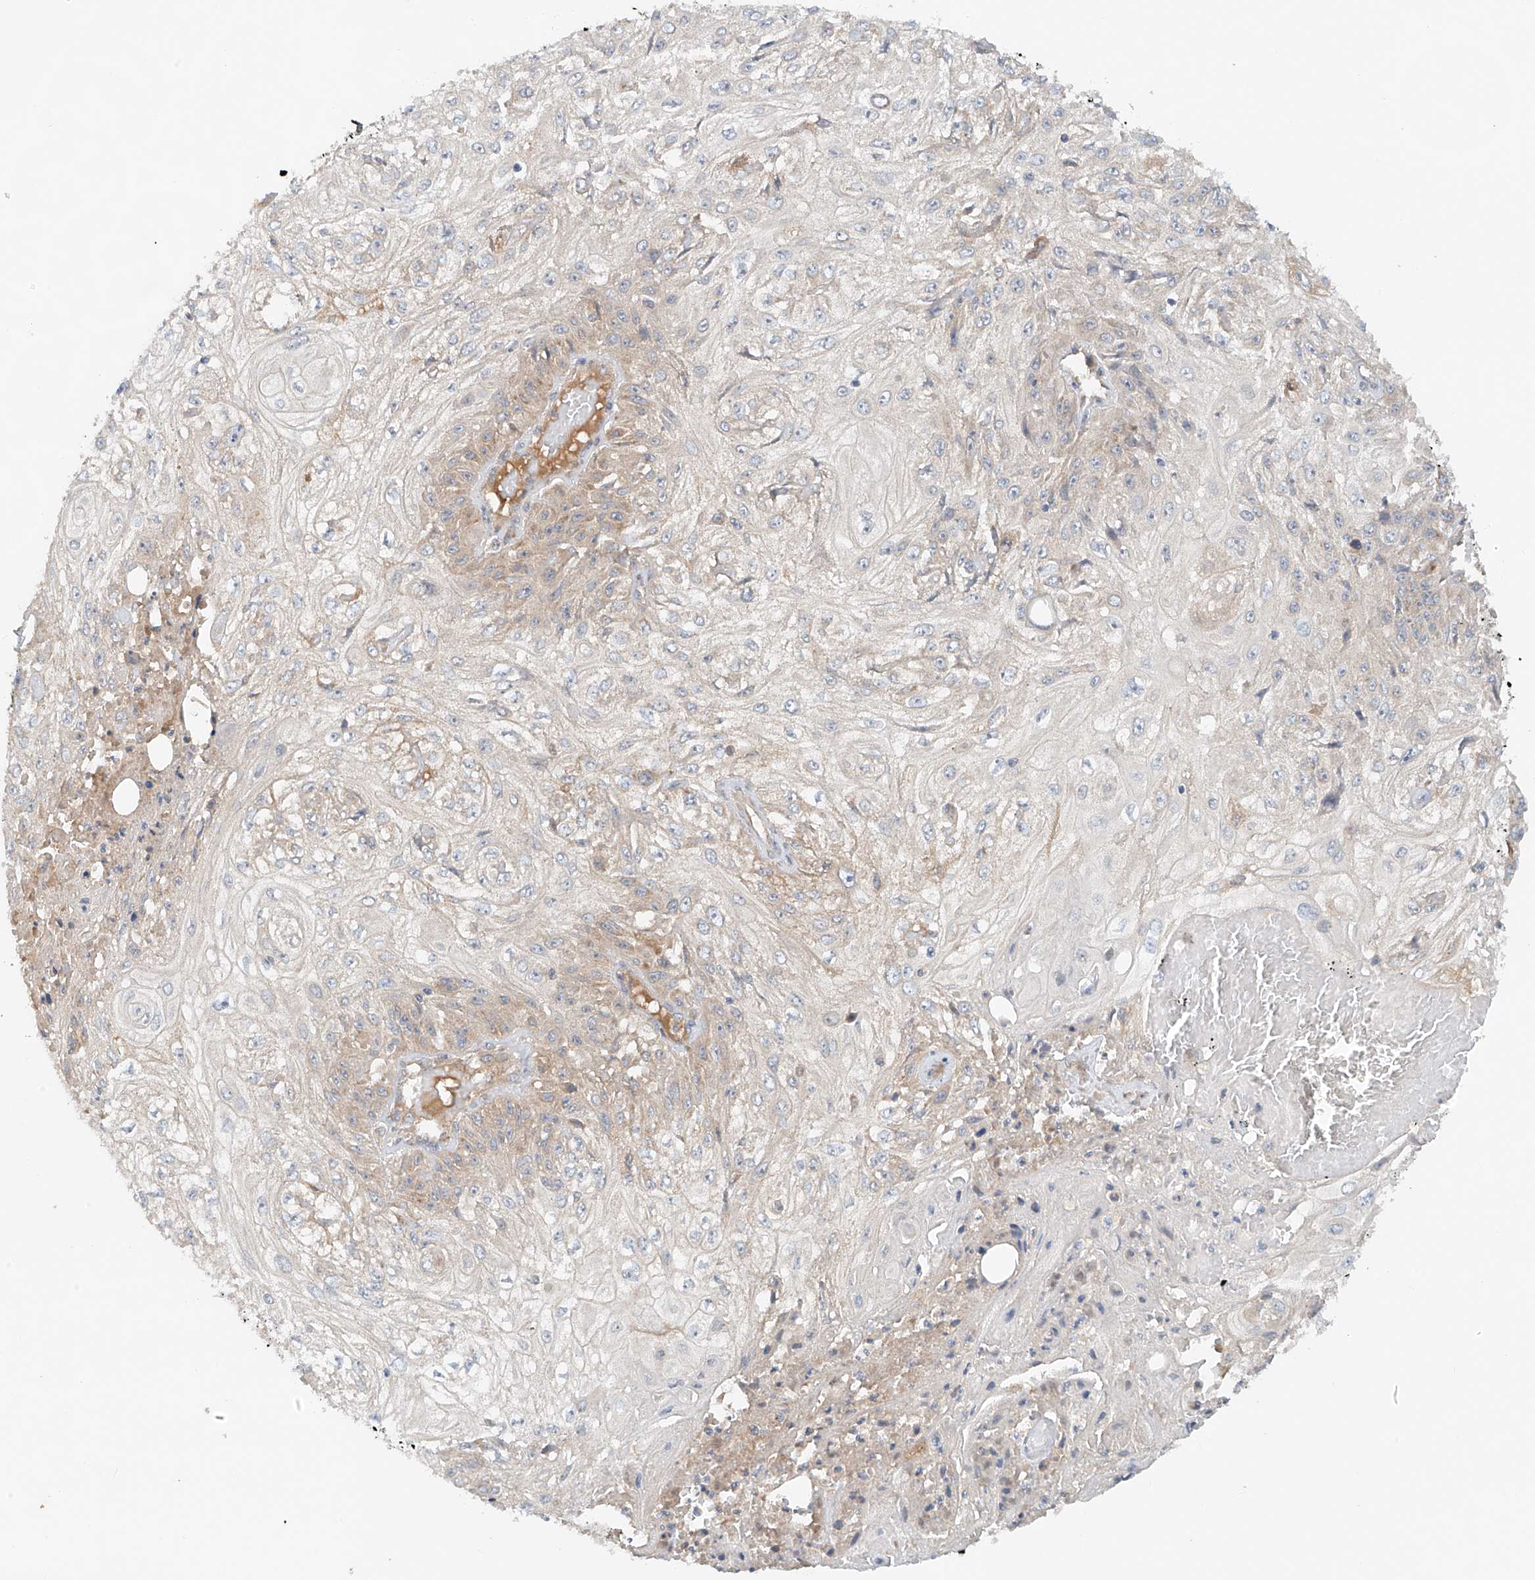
{"staining": {"intensity": "weak", "quantity": "<25%", "location": "cytoplasmic/membranous"}, "tissue": "skin cancer", "cell_type": "Tumor cells", "image_type": "cancer", "snomed": [{"axis": "morphology", "description": "Squamous cell carcinoma, NOS"}, {"axis": "morphology", "description": "Squamous cell carcinoma, metastatic, NOS"}, {"axis": "topography", "description": "Skin"}, {"axis": "topography", "description": "Lymph node"}], "caption": "High power microscopy micrograph of an immunohistochemistry micrograph of squamous cell carcinoma (skin), revealing no significant staining in tumor cells. (DAB immunohistochemistry visualized using brightfield microscopy, high magnification).", "gene": "LYRM9", "patient": {"sex": "male", "age": 75}}